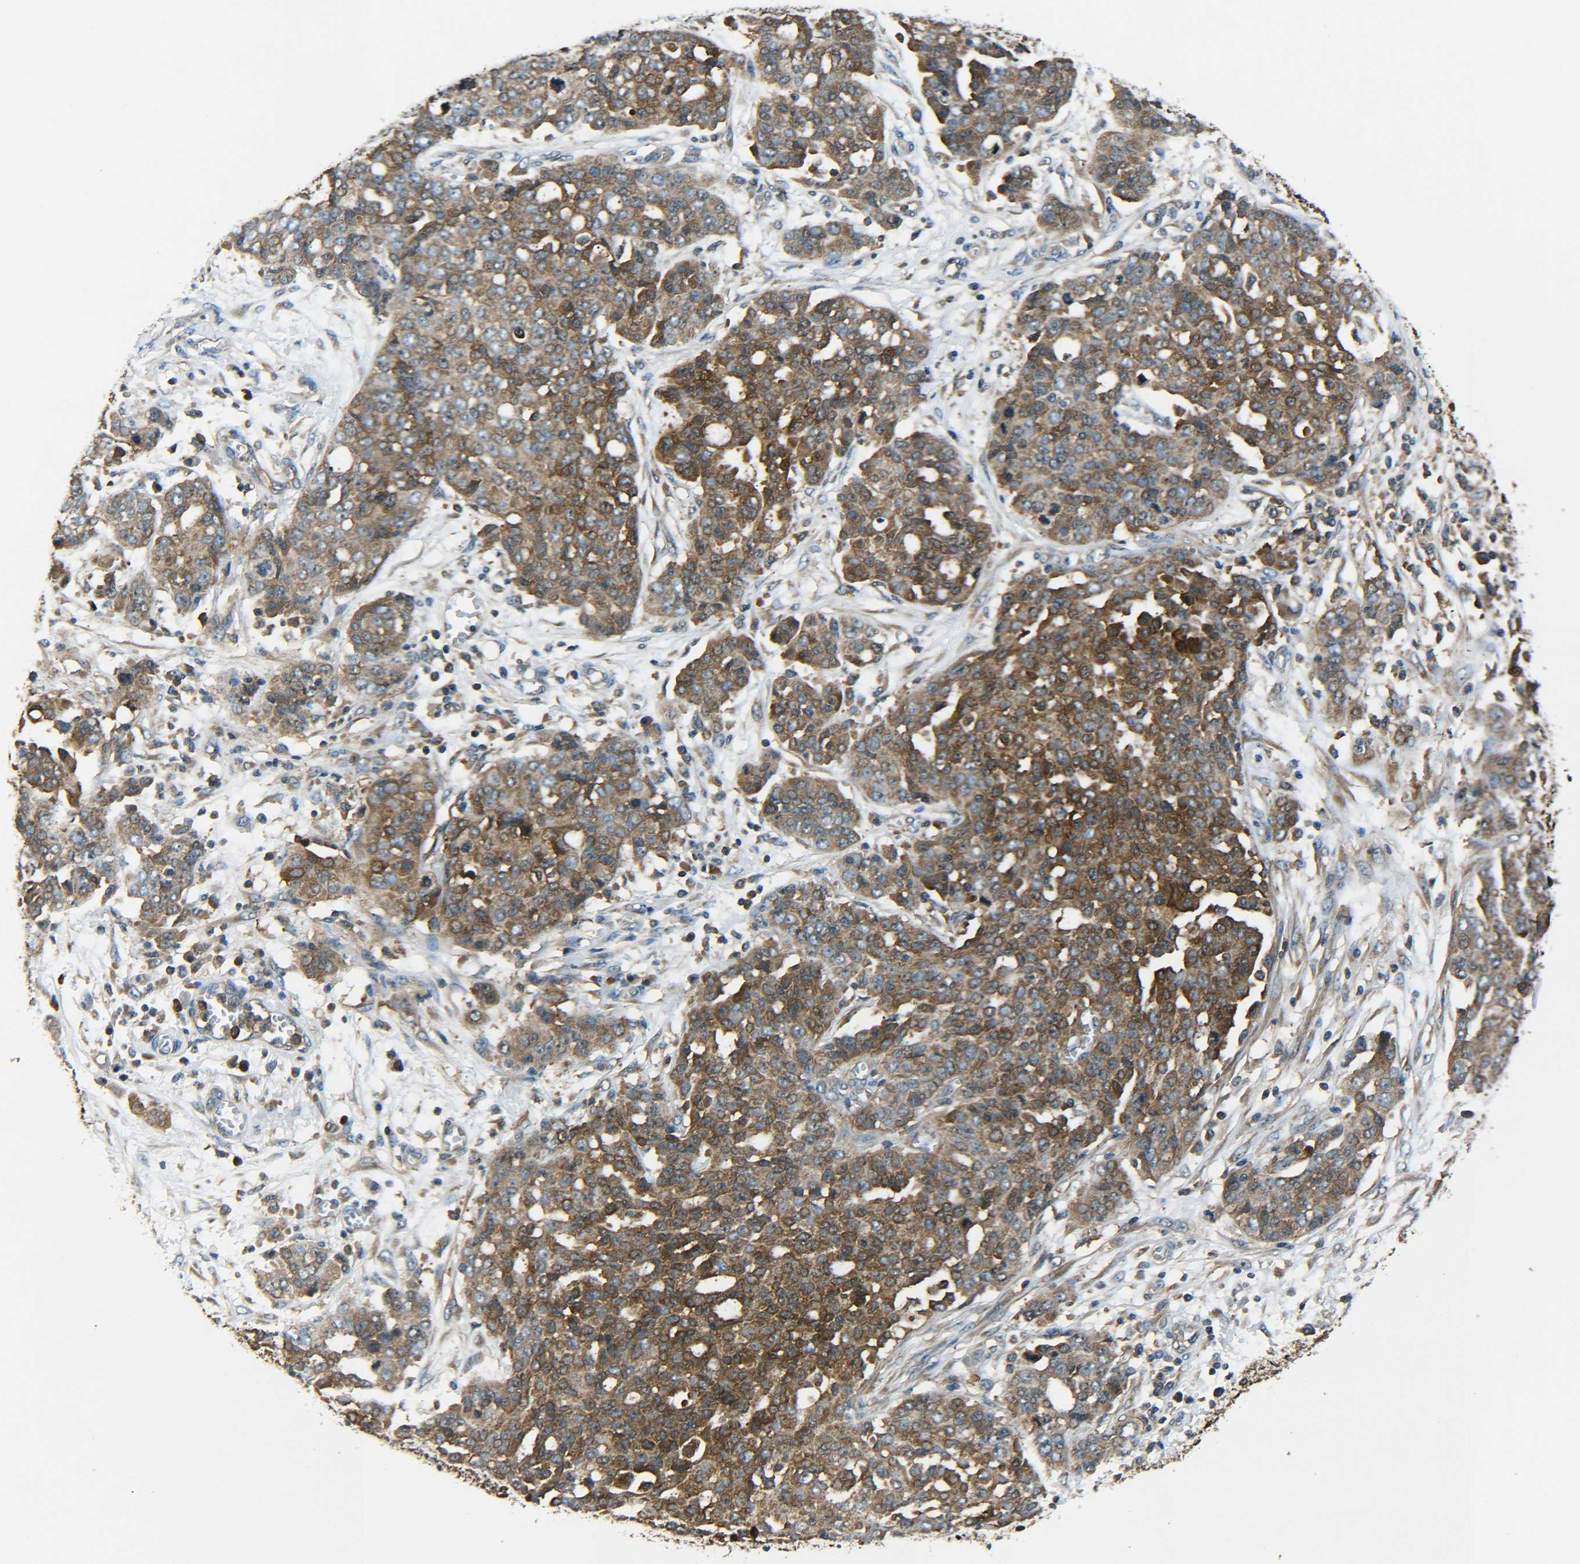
{"staining": {"intensity": "moderate", "quantity": ">75%", "location": "cytoplasmic/membranous"}, "tissue": "ovarian cancer", "cell_type": "Tumor cells", "image_type": "cancer", "snomed": [{"axis": "morphology", "description": "Cystadenocarcinoma, serous, NOS"}, {"axis": "topography", "description": "Soft tissue"}, {"axis": "topography", "description": "Ovary"}], "caption": "Protein expression analysis of ovarian cancer (serous cystadenocarcinoma) reveals moderate cytoplasmic/membranous staining in approximately >75% of tumor cells. The staining was performed using DAB to visualize the protein expression in brown, while the nuclei were stained in blue with hematoxylin (Magnification: 20x).", "gene": "PREB", "patient": {"sex": "female", "age": 57}}